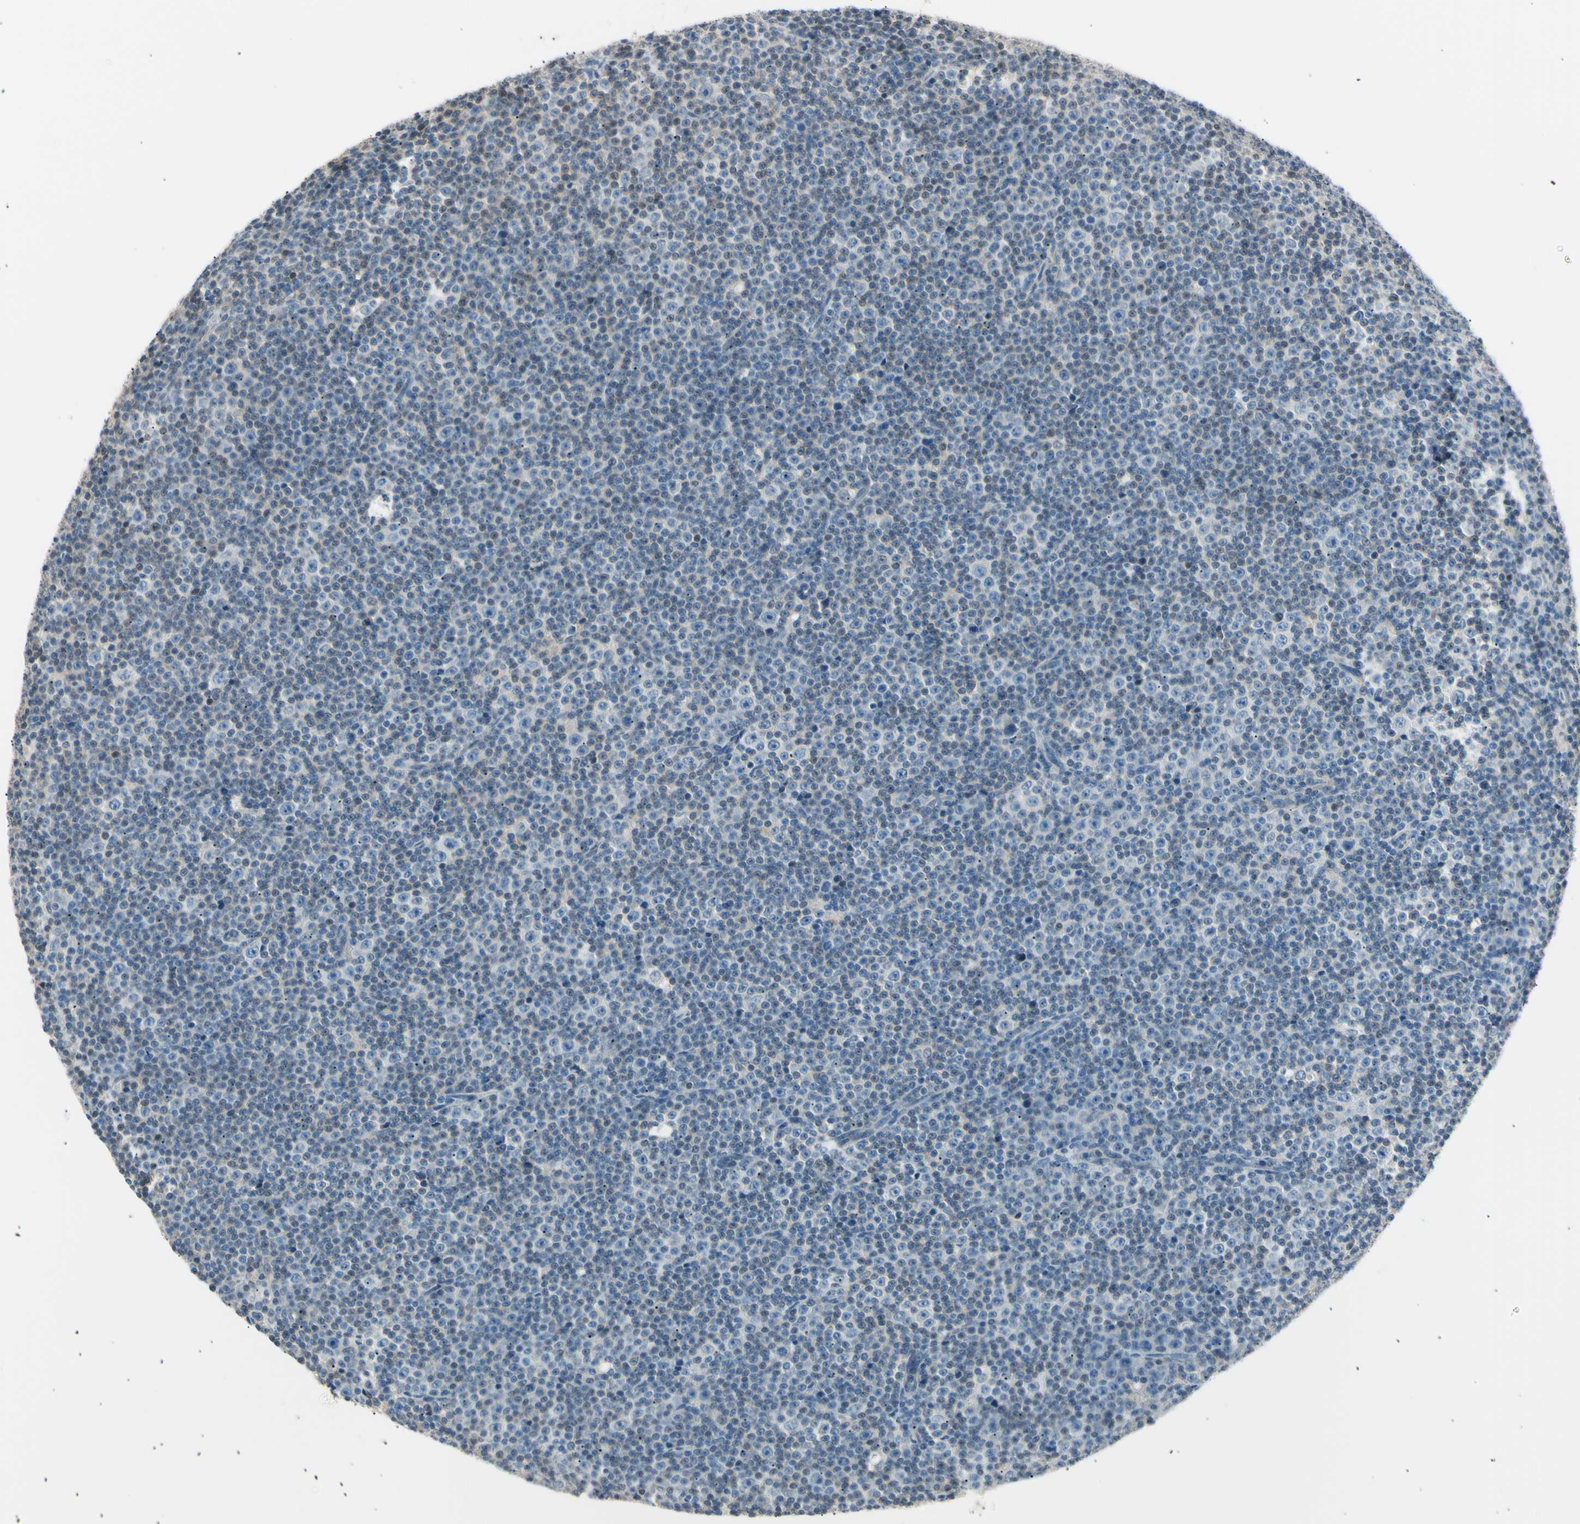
{"staining": {"intensity": "negative", "quantity": "none", "location": "none"}, "tissue": "lymphoma", "cell_type": "Tumor cells", "image_type": "cancer", "snomed": [{"axis": "morphology", "description": "Malignant lymphoma, non-Hodgkin's type, Low grade"}, {"axis": "topography", "description": "Lymph node"}], "caption": "The immunohistochemistry histopathology image has no significant positivity in tumor cells of lymphoma tissue.", "gene": "LHPP", "patient": {"sex": "female", "age": 67}}